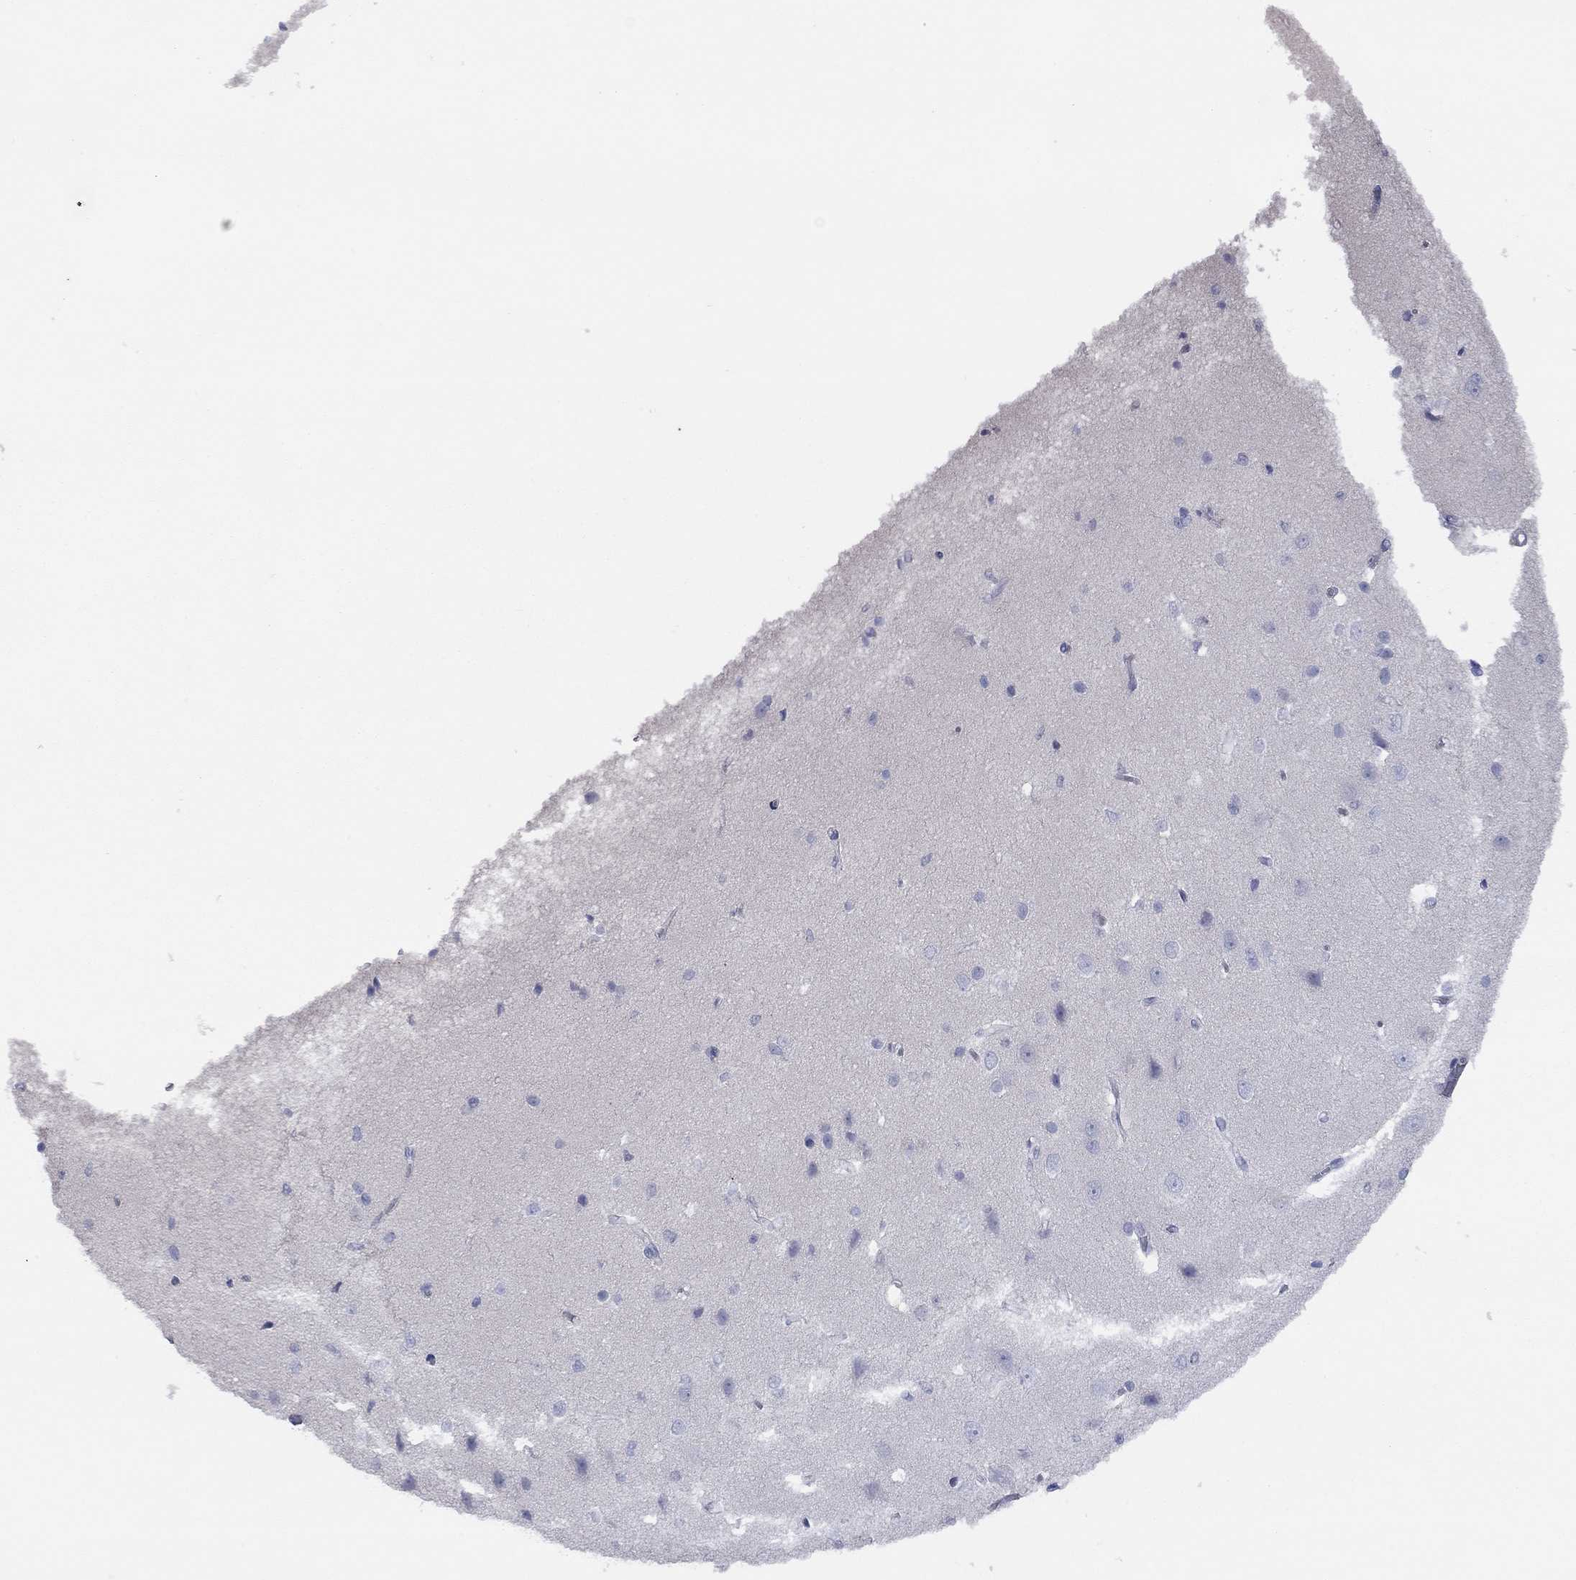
{"staining": {"intensity": "negative", "quantity": "none", "location": "none"}, "tissue": "cerebral cortex", "cell_type": "Endothelial cells", "image_type": "normal", "snomed": [{"axis": "morphology", "description": "Normal tissue, NOS"}, {"axis": "topography", "description": "Cerebral cortex"}], "caption": "Immunohistochemistry of benign human cerebral cortex demonstrates no expression in endothelial cells.", "gene": "ACTL7B", "patient": {"sex": "male", "age": 37}}